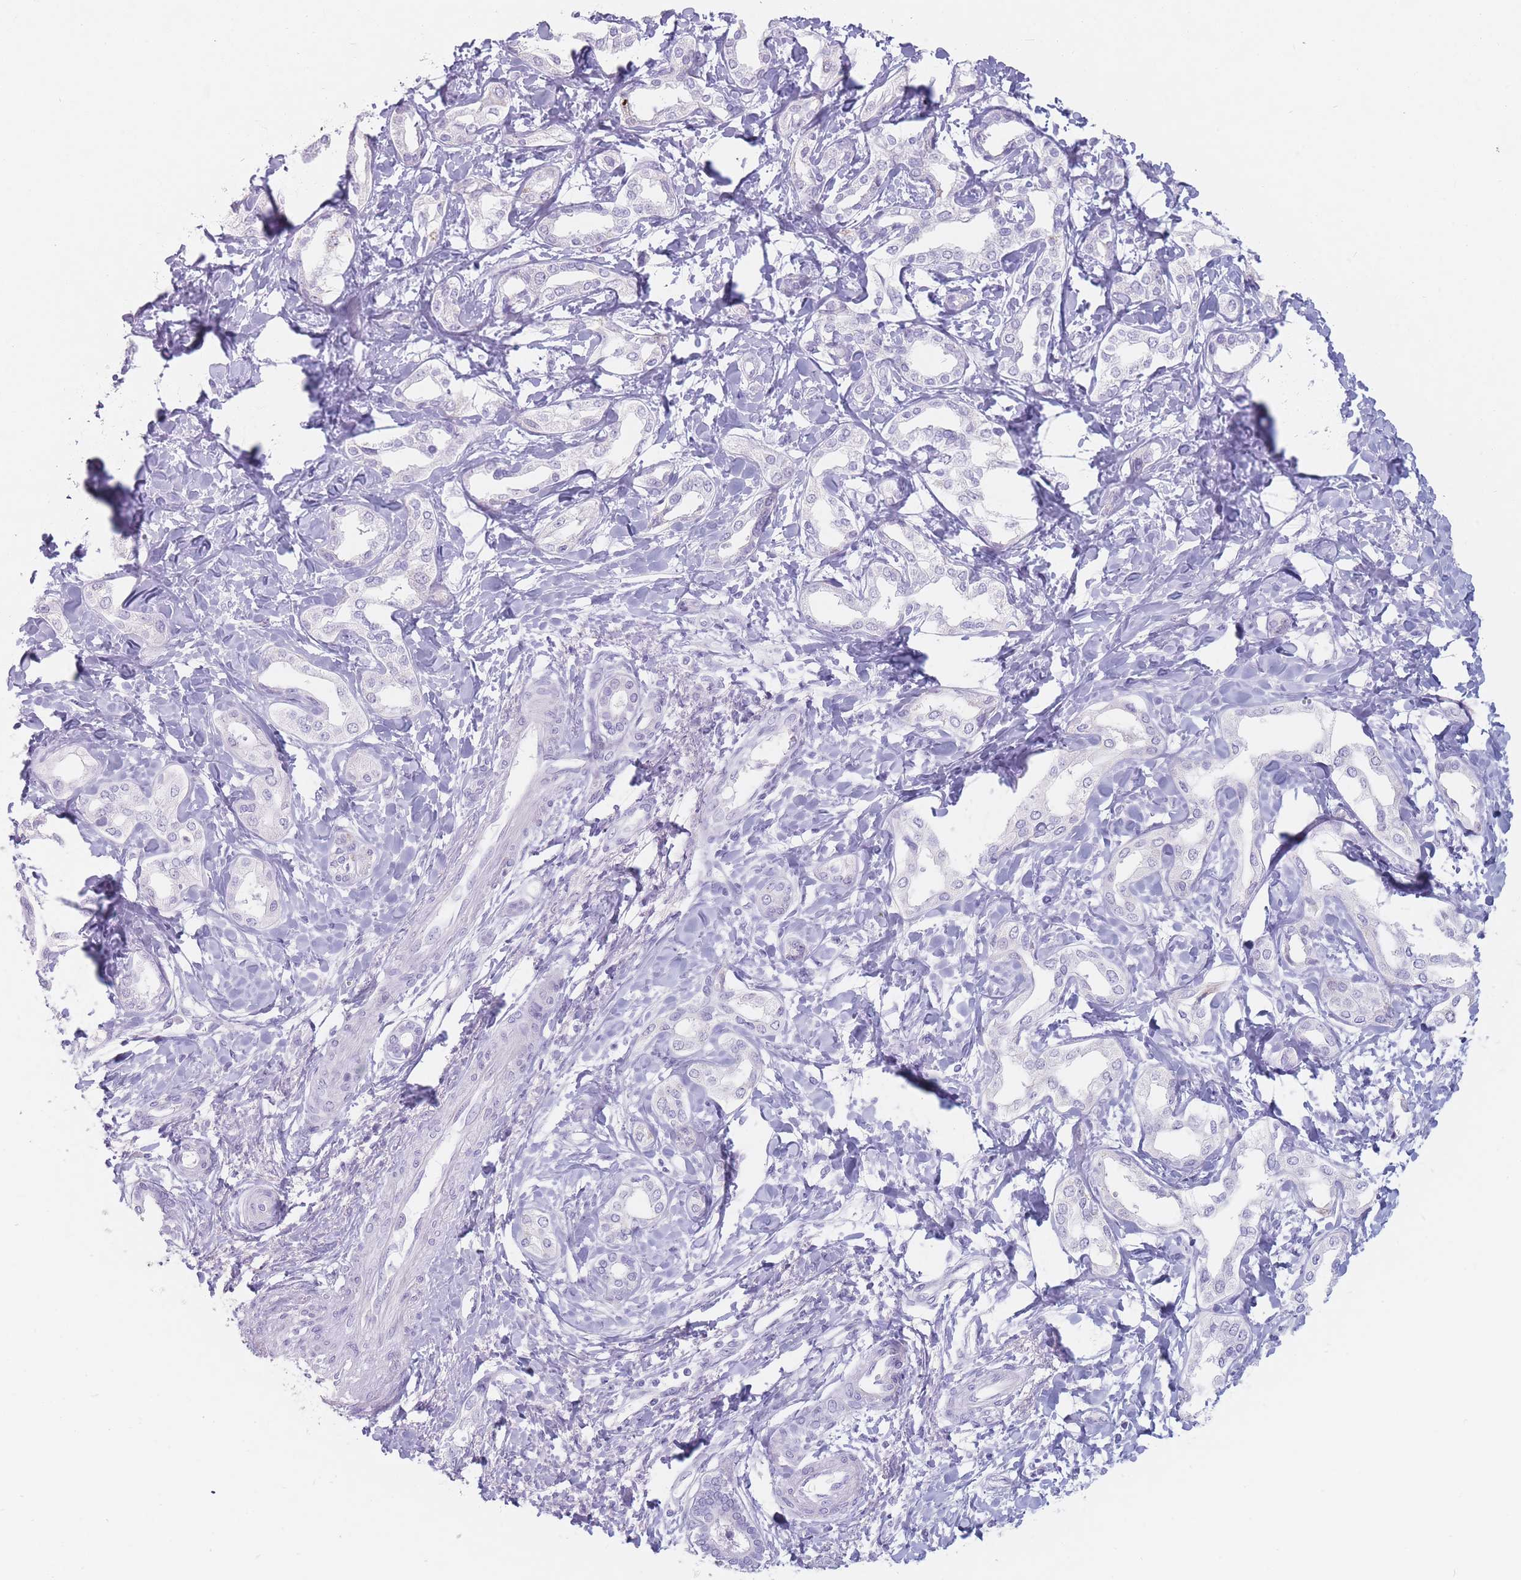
{"staining": {"intensity": "negative", "quantity": "none", "location": "none"}, "tissue": "liver cancer", "cell_type": "Tumor cells", "image_type": "cancer", "snomed": [{"axis": "morphology", "description": "Cholangiocarcinoma"}, {"axis": "topography", "description": "Liver"}], "caption": "This histopathology image is of liver cancer stained with immunohistochemistry to label a protein in brown with the nuclei are counter-stained blue. There is no staining in tumor cells. (DAB IHC, high magnification).", "gene": "GPR12", "patient": {"sex": "female", "age": 77}}